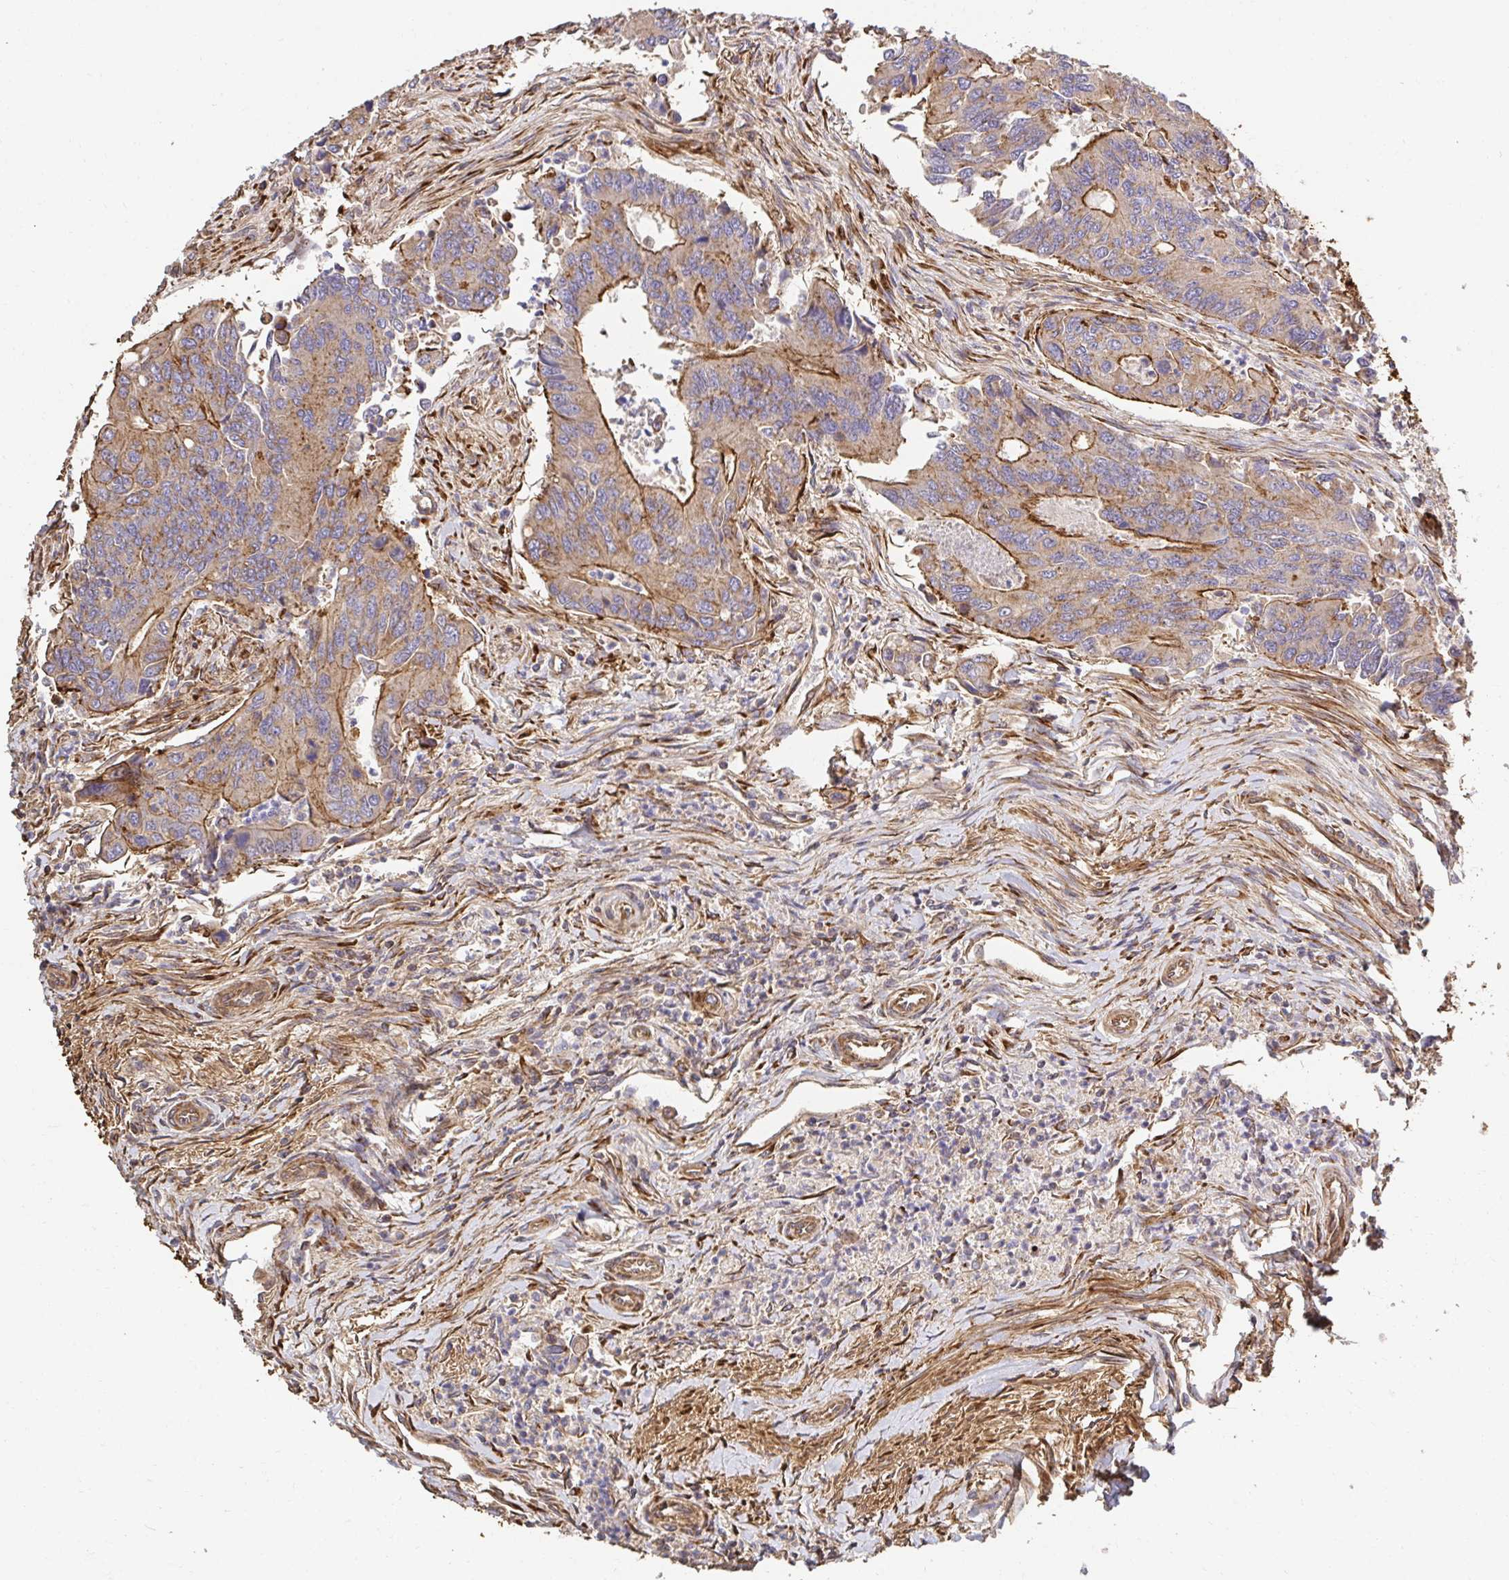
{"staining": {"intensity": "moderate", "quantity": ">75%", "location": "cytoplasmic/membranous"}, "tissue": "colorectal cancer", "cell_type": "Tumor cells", "image_type": "cancer", "snomed": [{"axis": "morphology", "description": "Adenocarcinoma, NOS"}, {"axis": "topography", "description": "Colon"}], "caption": "IHC image of neoplastic tissue: colorectal adenocarcinoma stained using IHC exhibits medium levels of moderate protein expression localized specifically in the cytoplasmic/membranous of tumor cells, appearing as a cytoplasmic/membranous brown color.", "gene": "APBB1", "patient": {"sex": "female", "age": 67}}